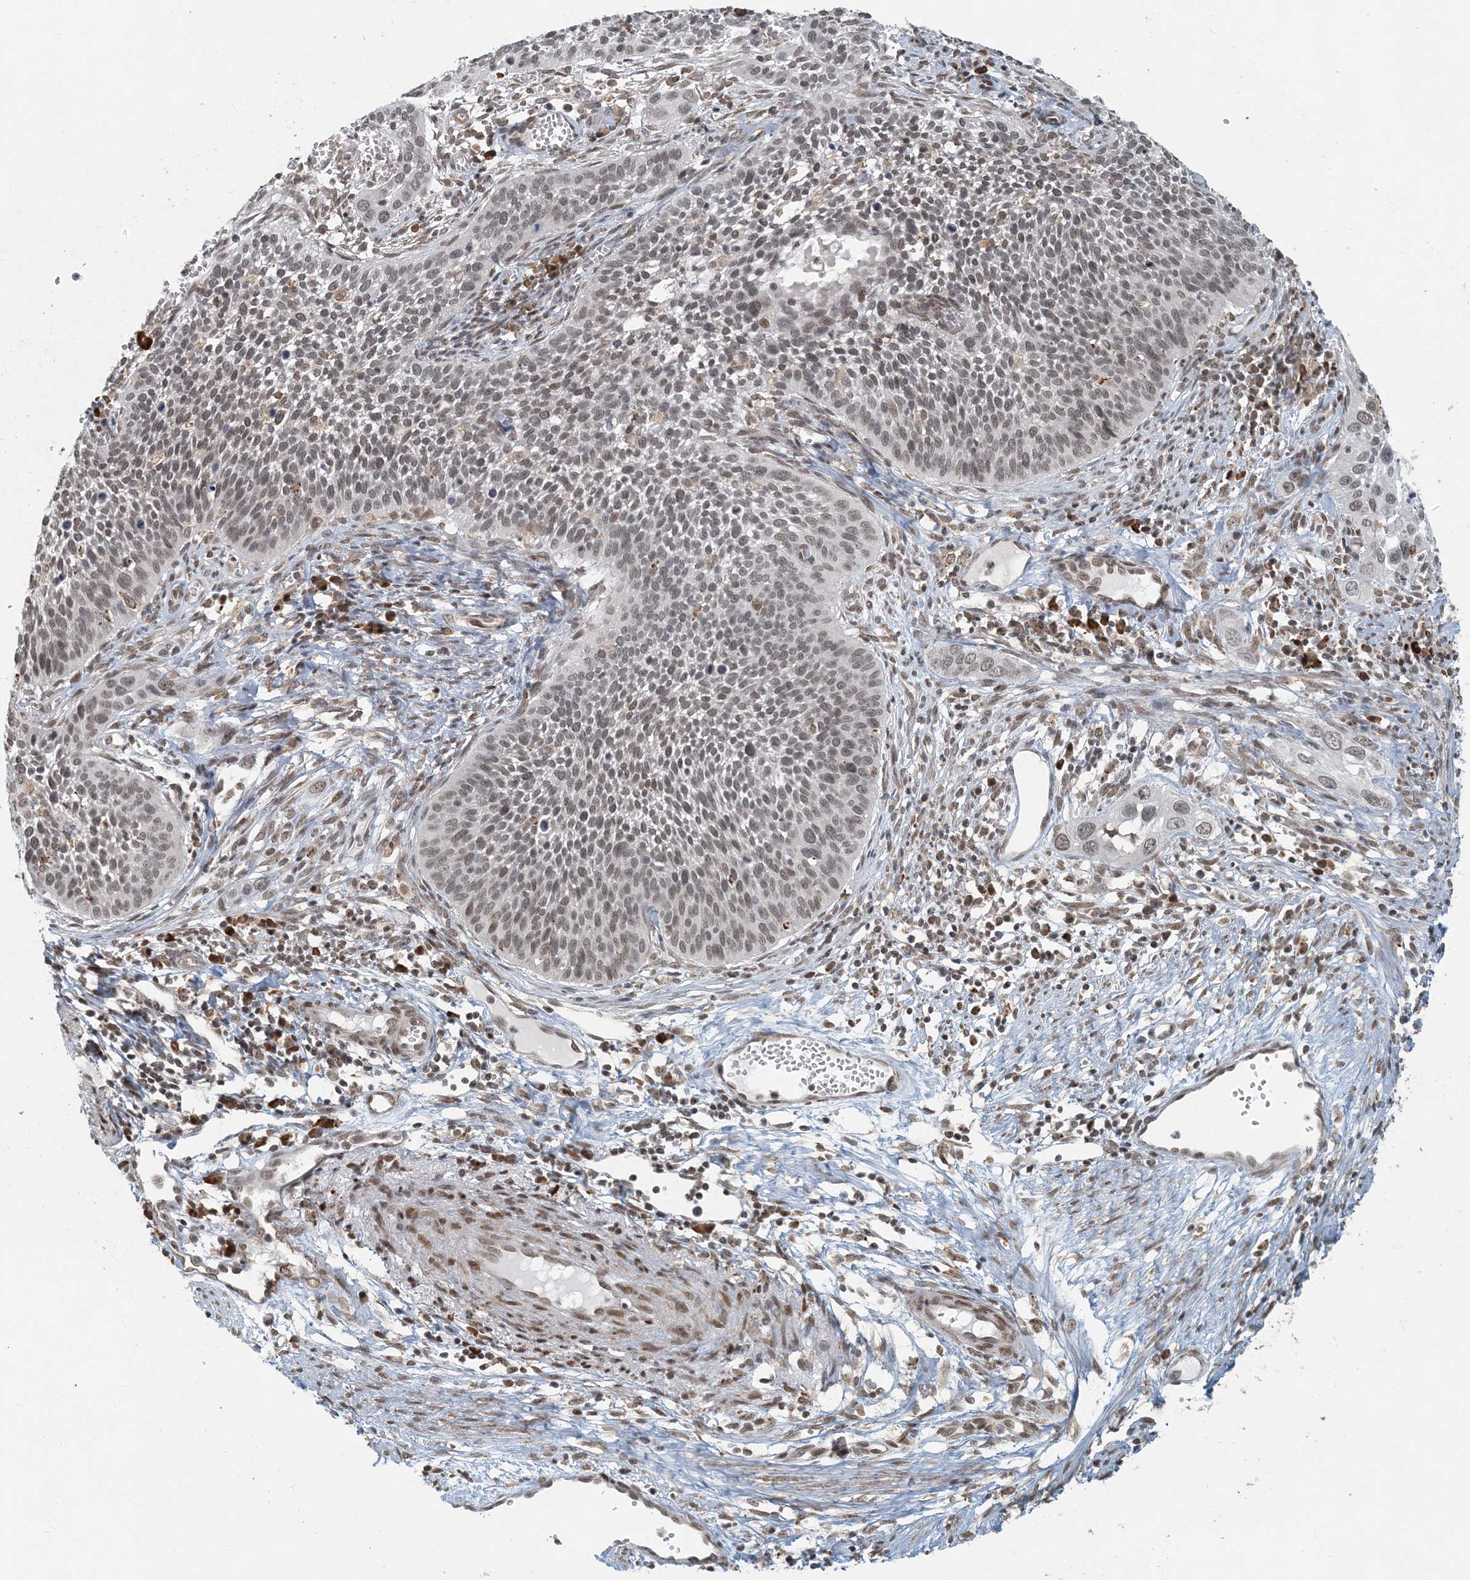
{"staining": {"intensity": "weak", "quantity": ">75%", "location": "nuclear"}, "tissue": "cervical cancer", "cell_type": "Tumor cells", "image_type": "cancer", "snomed": [{"axis": "morphology", "description": "Squamous cell carcinoma, NOS"}, {"axis": "topography", "description": "Cervix"}], "caption": "Cervical squamous cell carcinoma stained with immunohistochemistry (IHC) reveals weak nuclear staining in approximately >75% of tumor cells.", "gene": "AK9", "patient": {"sex": "female", "age": 34}}